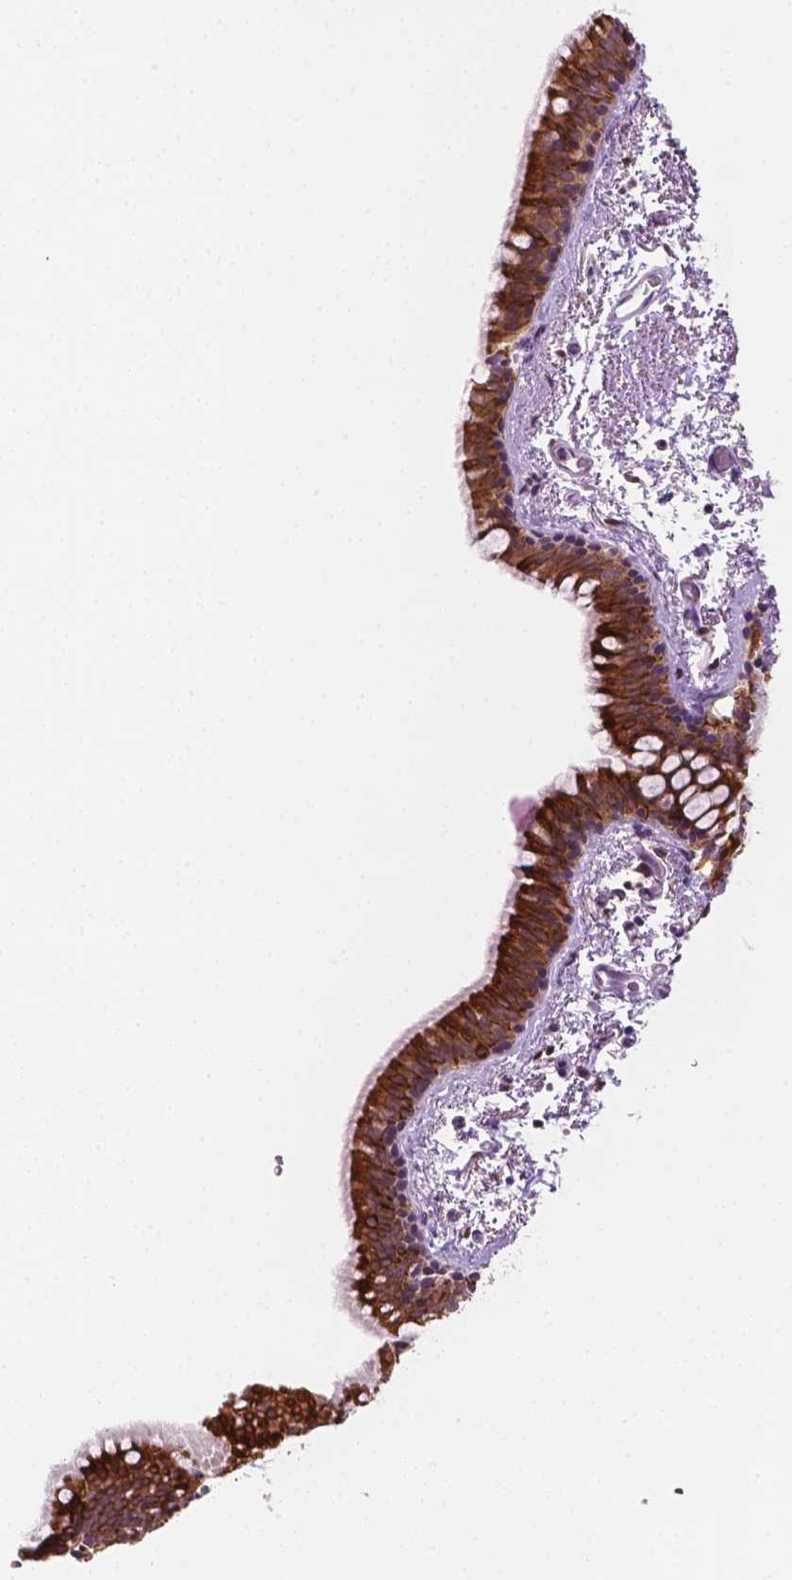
{"staining": {"intensity": "moderate", "quantity": ">75%", "location": "cytoplasmic/membranous"}, "tissue": "bronchus", "cell_type": "Respiratory epithelial cells", "image_type": "normal", "snomed": [{"axis": "morphology", "description": "Normal tissue, NOS"}, {"axis": "topography", "description": "Bronchus"}], "caption": "IHC (DAB (3,3'-diaminobenzidine)) staining of benign bronchus demonstrates moderate cytoplasmic/membranous protein expression in approximately >75% of respiratory epithelial cells.", "gene": "SHLD3", "patient": {"sex": "female", "age": 61}}